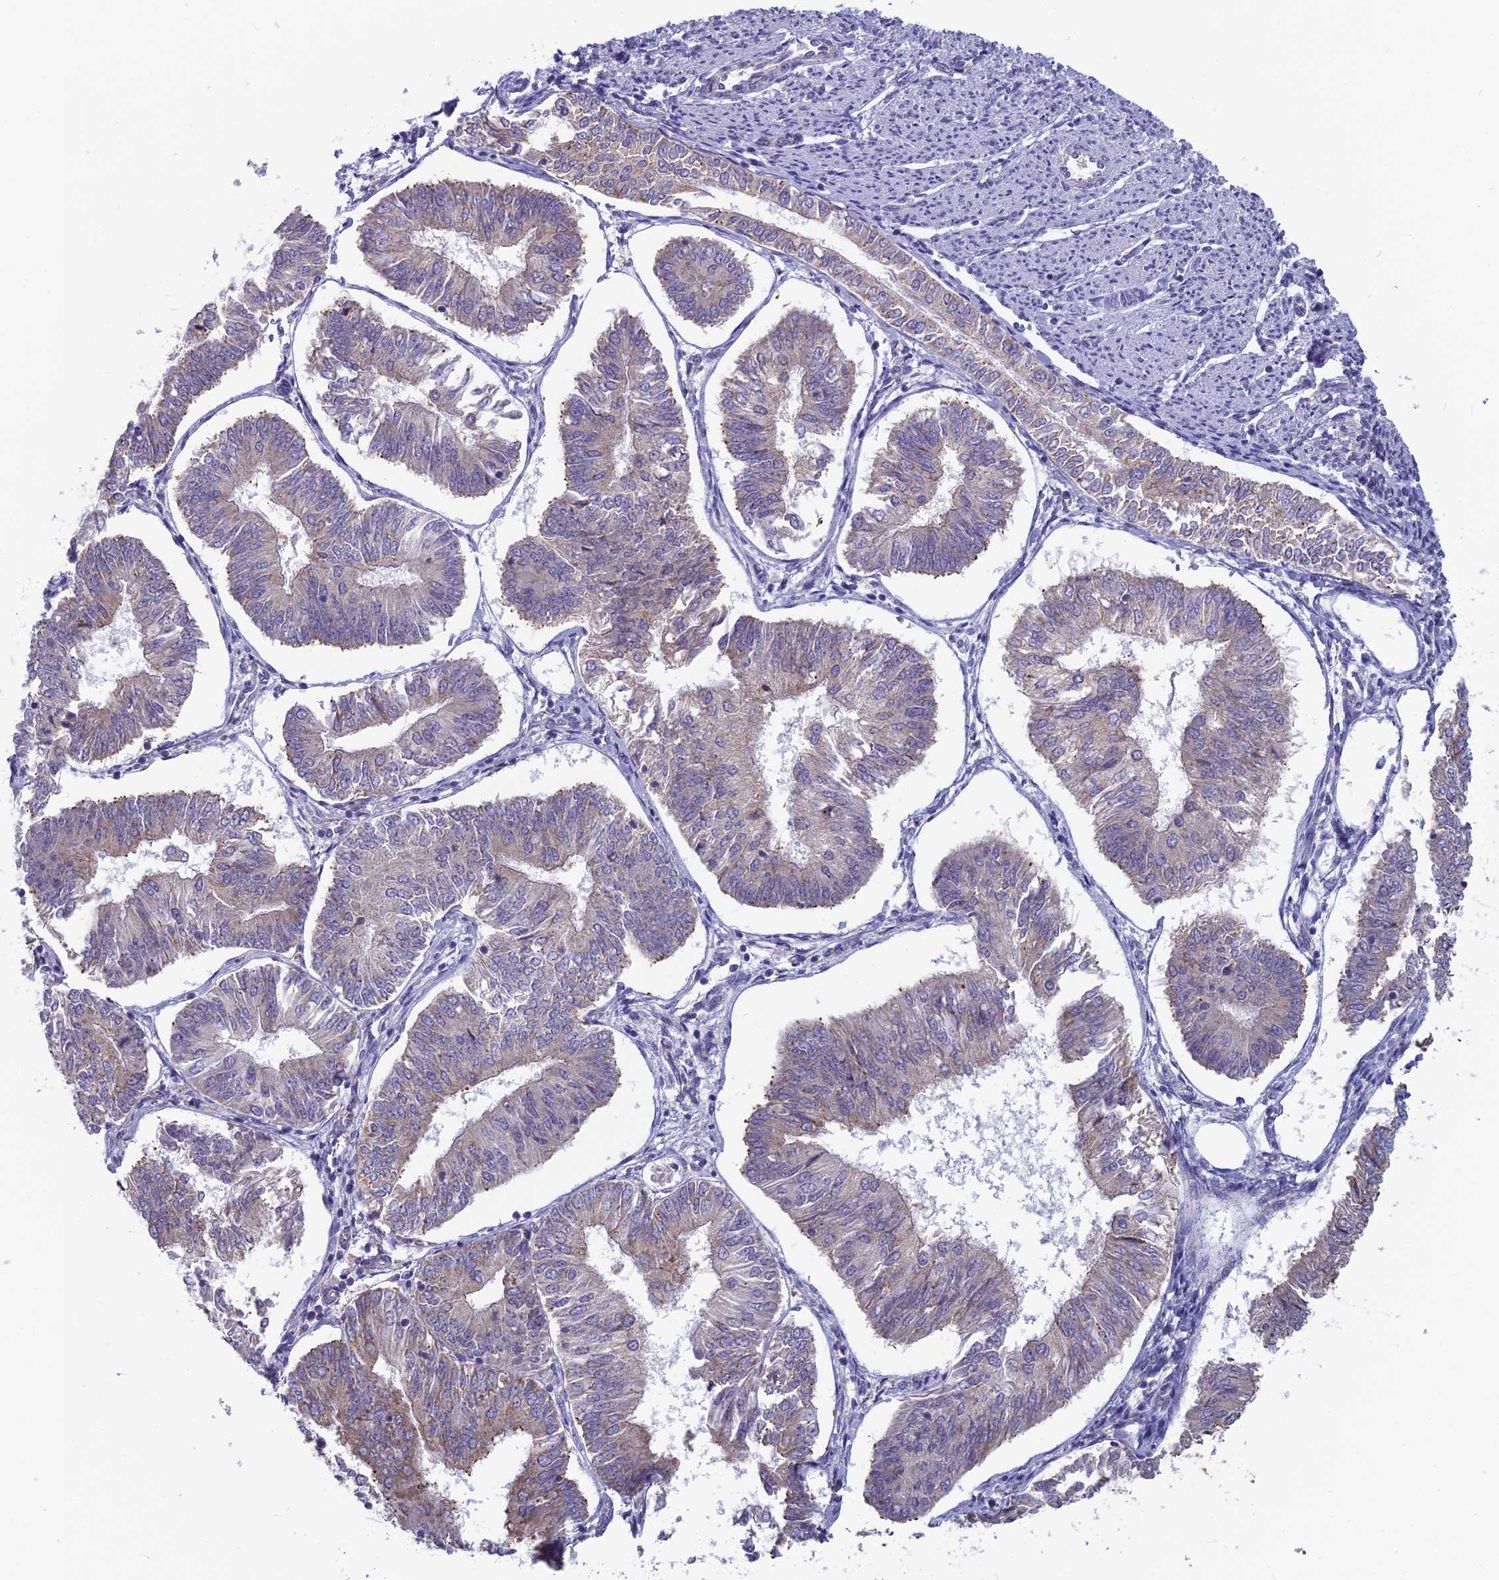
{"staining": {"intensity": "weak", "quantity": "<25%", "location": "cytoplasmic/membranous"}, "tissue": "endometrial cancer", "cell_type": "Tumor cells", "image_type": "cancer", "snomed": [{"axis": "morphology", "description": "Adenocarcinoma, NOS"}, {"axis": "topography", "description": "Endometrium"}], "caption": "The histopathology image displays no staining of tumor cells in endometrial cancer.", "gene": "MRI1", "patient": {"sex": "female", "age": 58}}